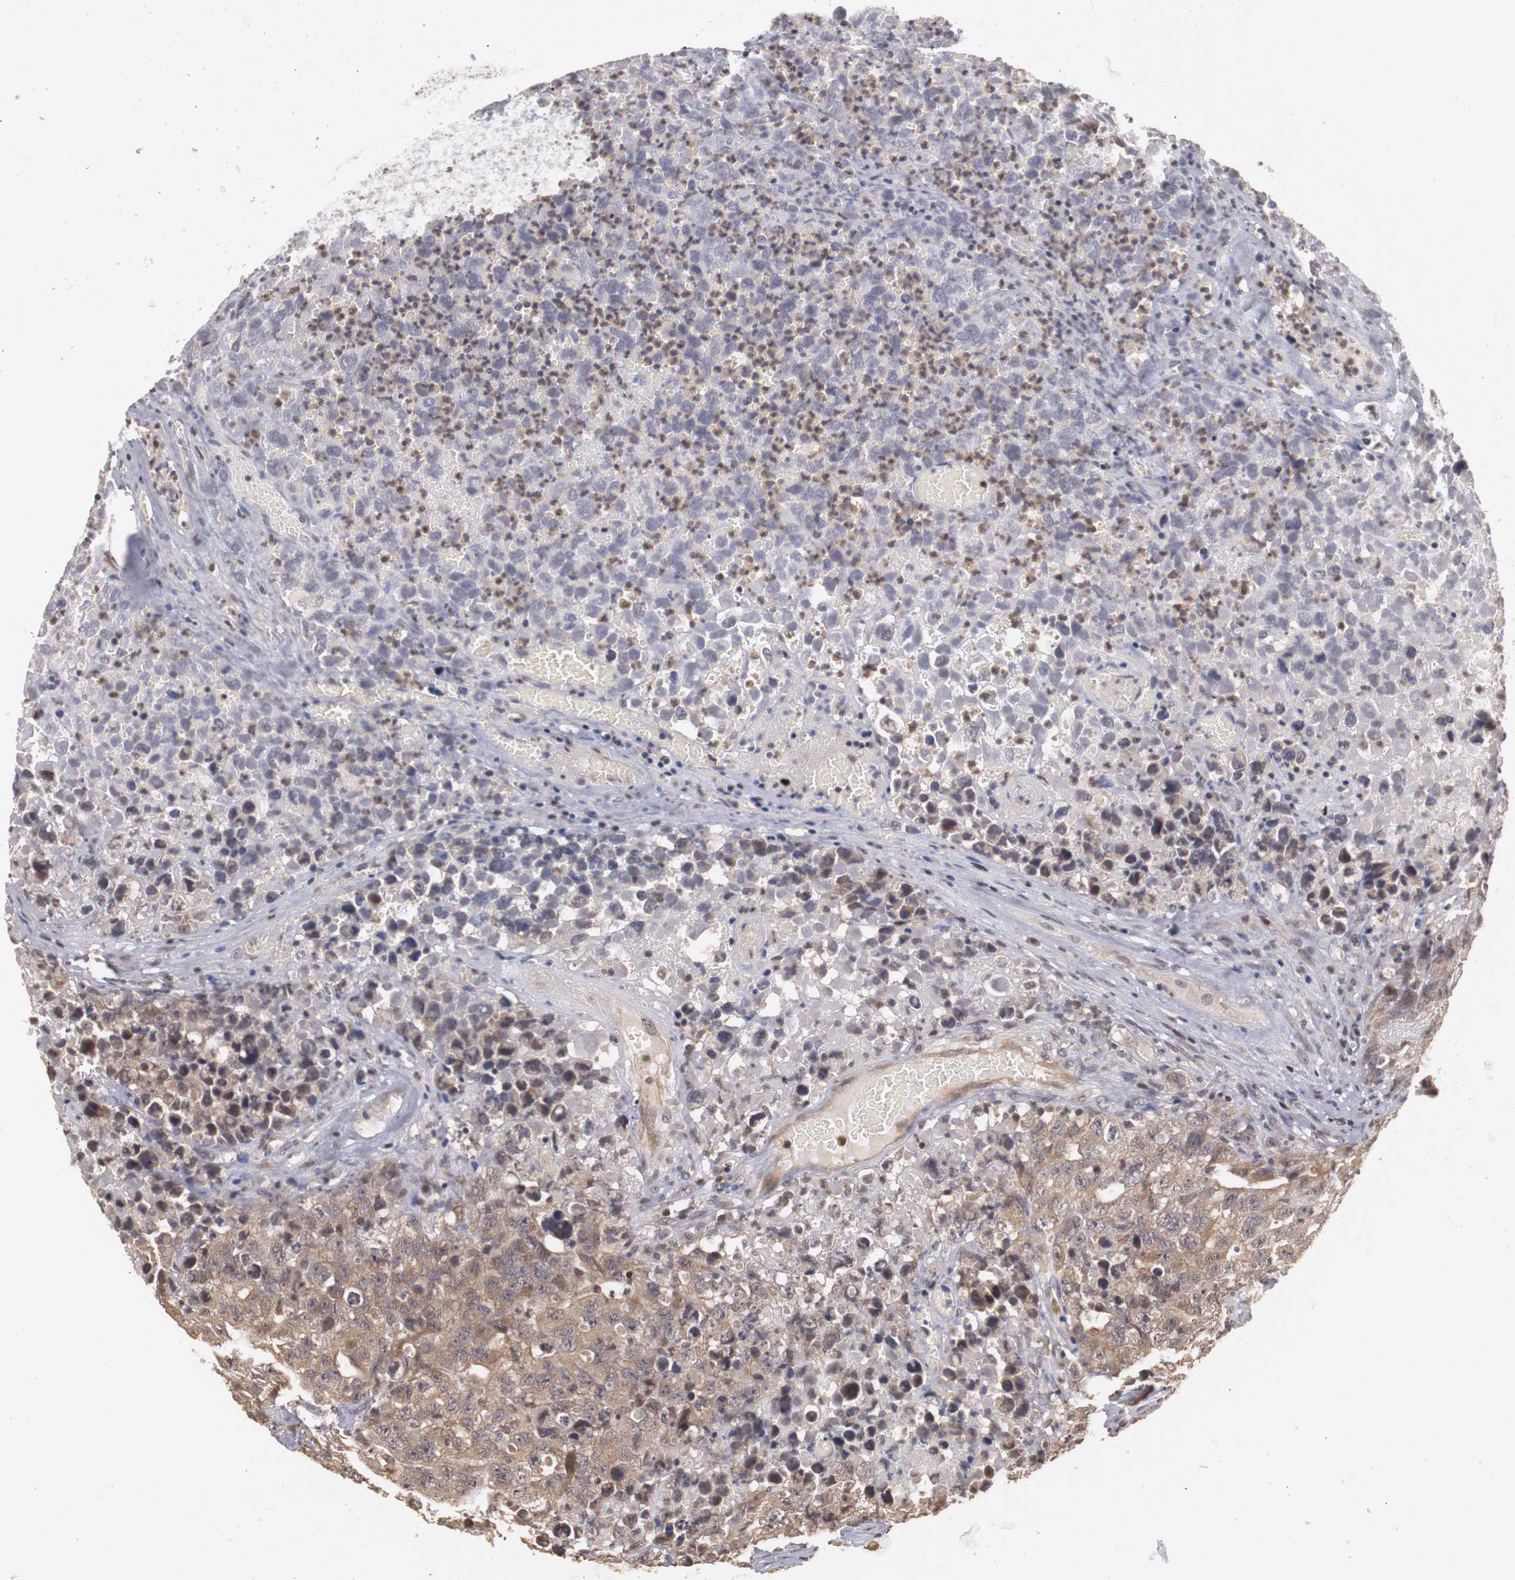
{"staining": {"intensity": "weak", "quantity": ">75%", "location": "cytoplasmic/membranous,nuclear"}, "tissue": "testis cancer", "cell_type": "Tumor cells", "image_type": "cancer", "snomed": [{"axis": "morphology", "description": "Carcinoma, Embryonal, NOS"}, {"axis": "topography", "description": "Testis"}], "caption": "About >75% of tumor cells in human testis cancer (embryonal carcinoma) exhibit weak cytoplasmic/membranous and nuclear protein expression as visualized by brown immunohistochemical staining.", "gene": "PLEKHA1", "patient": {"sex": "male", "age": 31}}